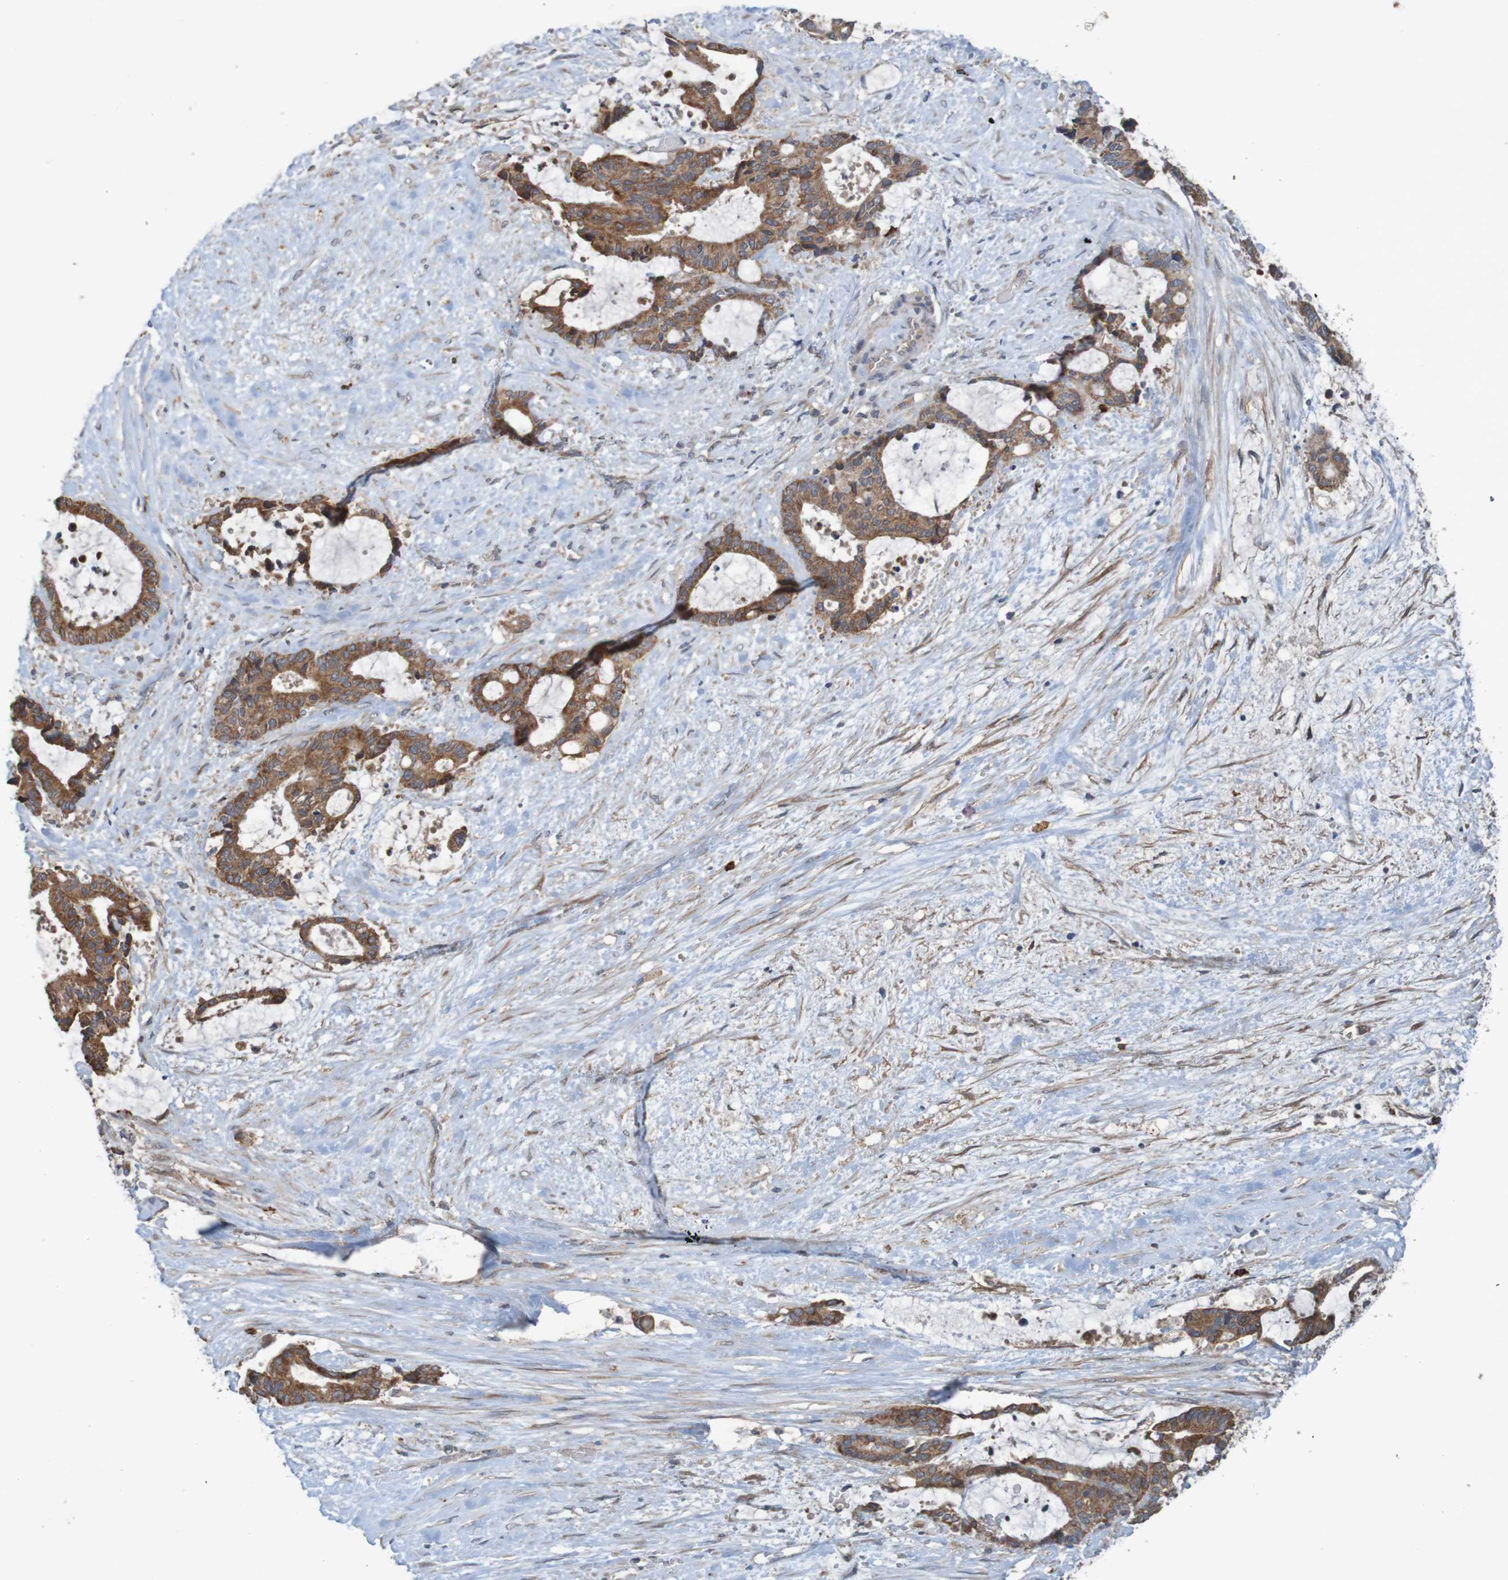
{"staining": {"intensity": "moderate", "quantity": ">75%", "location": "cytoplasmic/membranous"}, "tissue": "liver cancer", "cell_type": "Tumor cells", "image_type": "cancer", "snomed": [{"axis": "morphology", "description": "Normal tissue, NOS"}, {"axis": "morphology", "description": "Cholangiocarcinoma"}, {"axis": "topography", "description": "Liver"}, {"axis": "topography", "description": "Peripheral nerve tissue"}], "caption": "IHC (DAB (3,3'-diaminobenzidine)) staining of liver cancer exhibits moderate cytoplasmic/membranous protein positivity in about >75% of tumor cells. IHC stains the protein of interest in brown and the nuclei are stained blue.", "gene": "B3GAT2", "patient": {"sex": "female", "age": 73}}